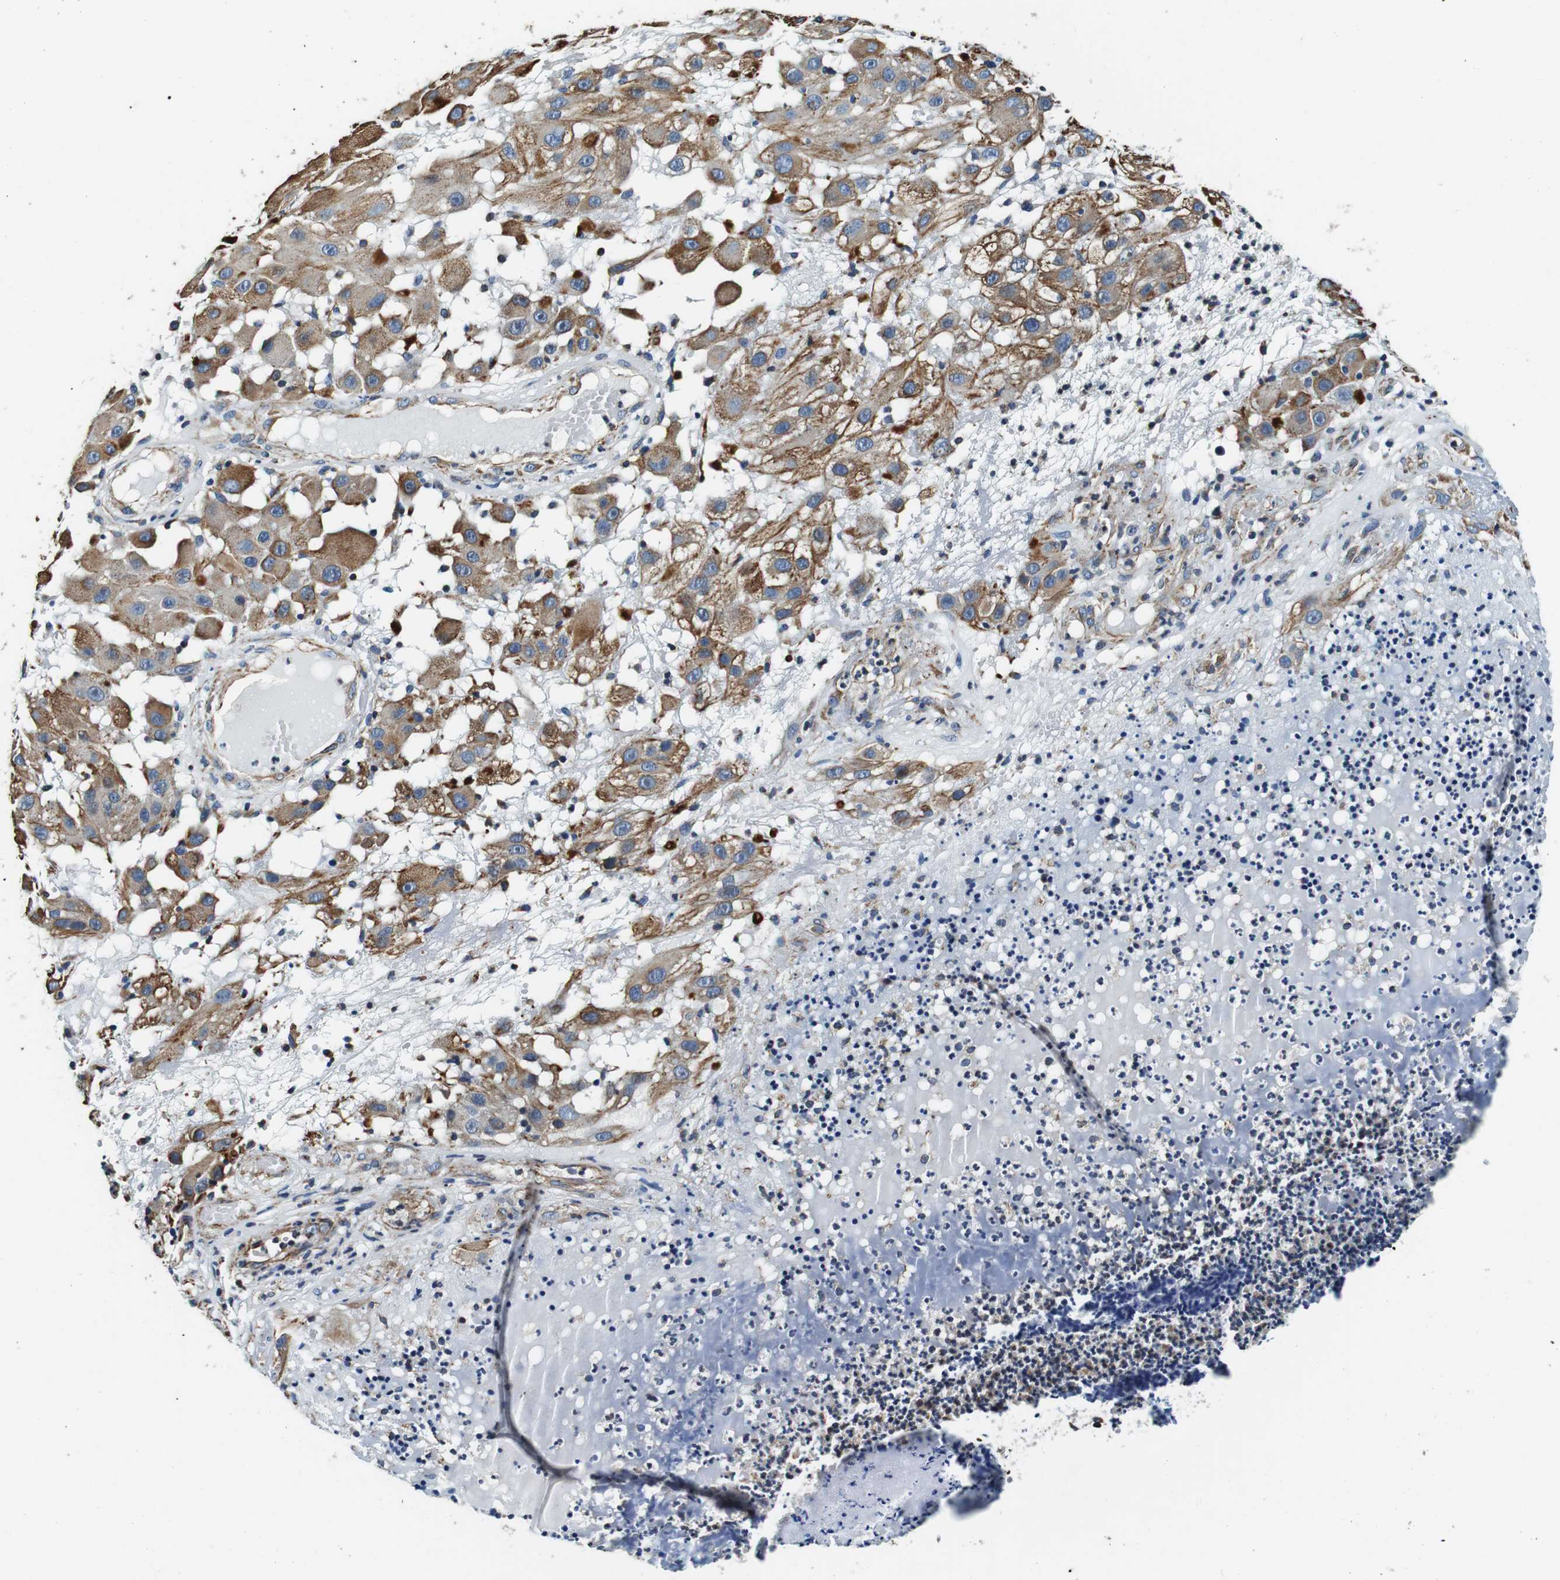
{"staining": {"intensity": "moderate", "quantity": ">75%", "location": "cytoplasmic/membranous"}, "tissue": "melanoma", "cell_type": "Tumor cells", "image_type": "cancer", "snomed": [{"axis": "morphology", "description": "Malignant melanoma, NOS"}, {"axis": "topography", "description": "Skin"}], "caption": "DAB immunohistochemical staining of malignant melanoma displays moderate cytoplasmic/membranous protein expression in about >75% of tumor cells. (IHC, brightfield microscopy, high magnification).", "gene": "GJE1", "patient": {"sex": "female", "age": 81}}